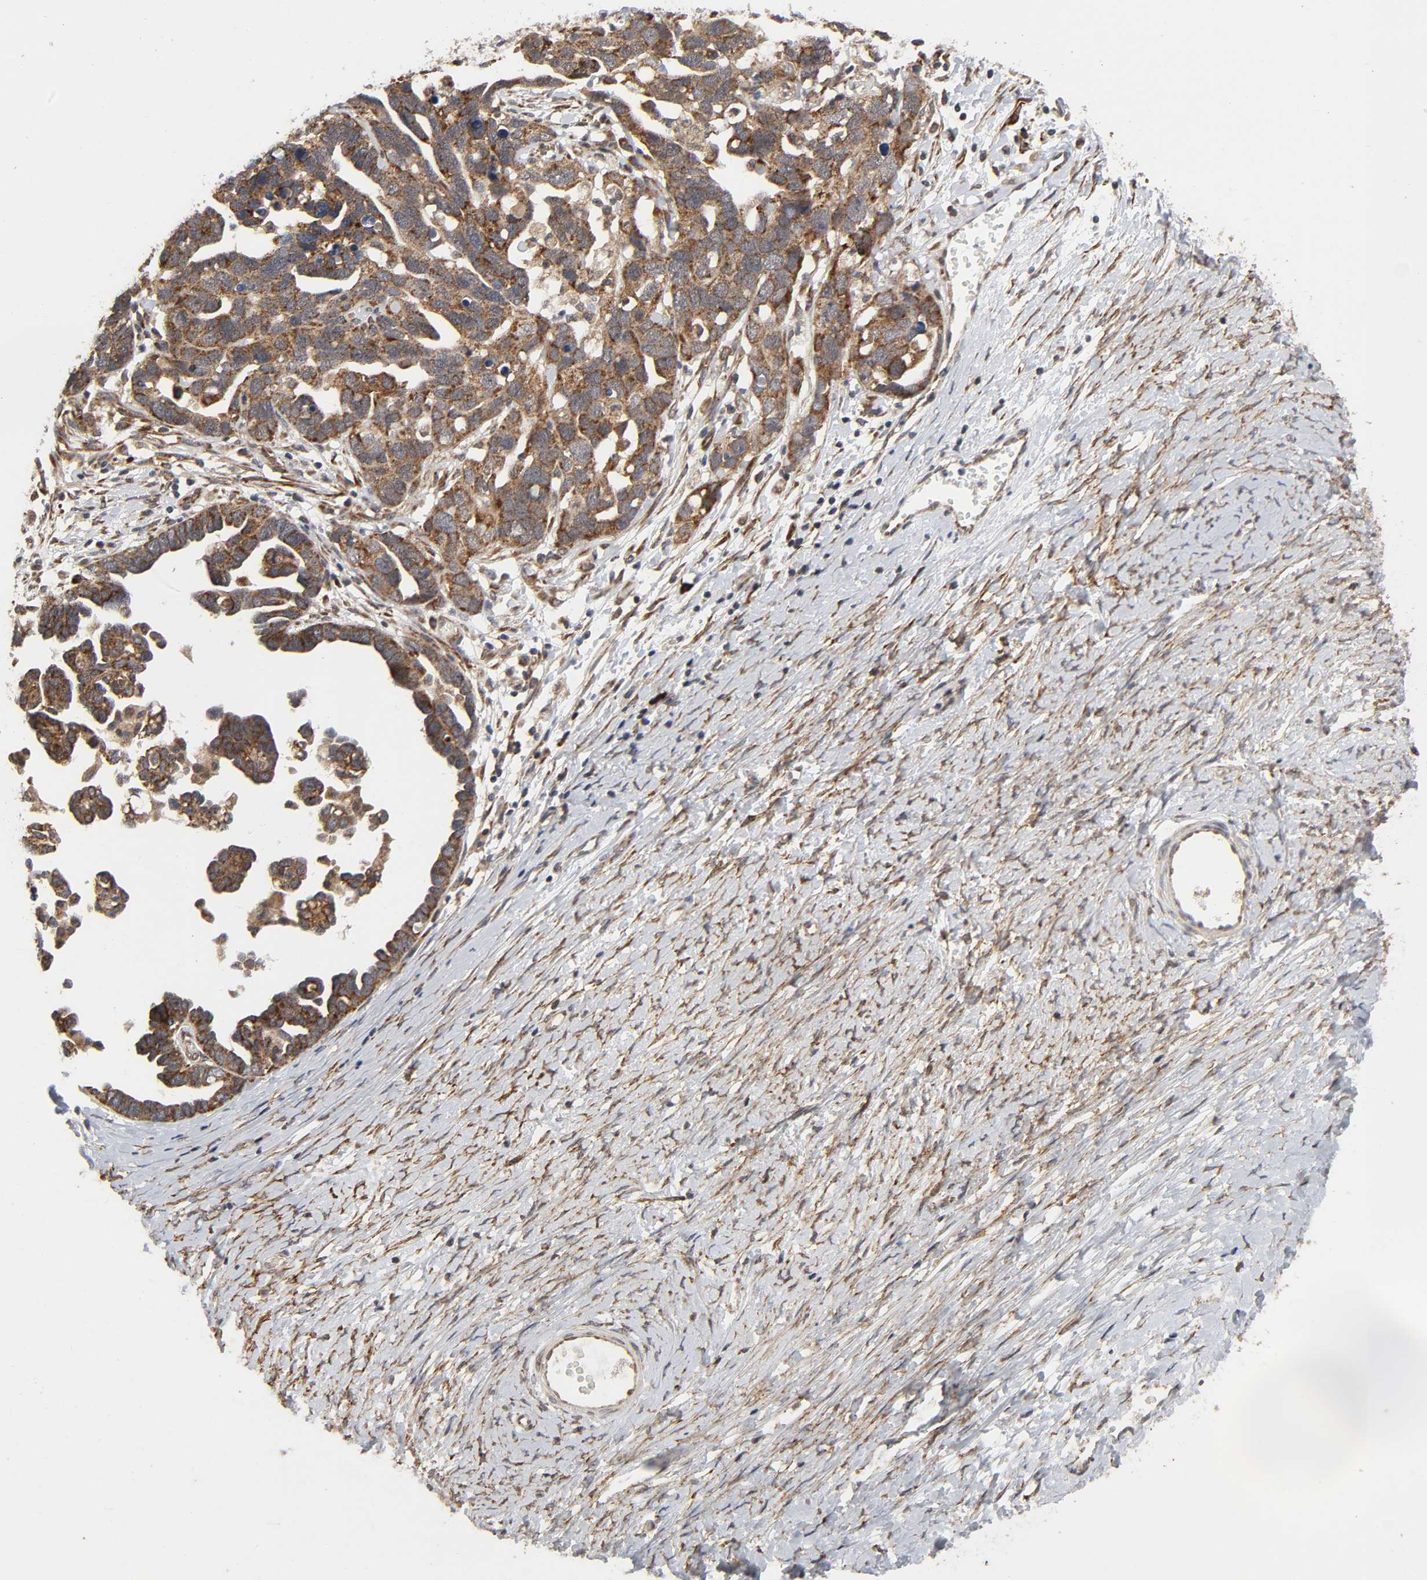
{"staining": {"intensity": "strong", "quantity": ">75%", "location": "cytoplasmic/membranous"}, "tissue": "ovarian cancer", "cell_type": "Tumor cells", "image_type": "cancer", "snomed": [{"axis": "morphology", "description": "Cystadenocarcinoma, serous, NOS"}, {"axis": "topography", "description": "Ovary"}], "caption": "Immunohistochemistry histopathology image of ovarian cancer (serous cystadenocarcinoma) stained for a protein (brown), which reveals high levels of strong cytoplasmic/membranous expression in approximately >75% of tumor cells.", "gene": "SLC30A9", "patient": {"sex": "female", "age": 54}}